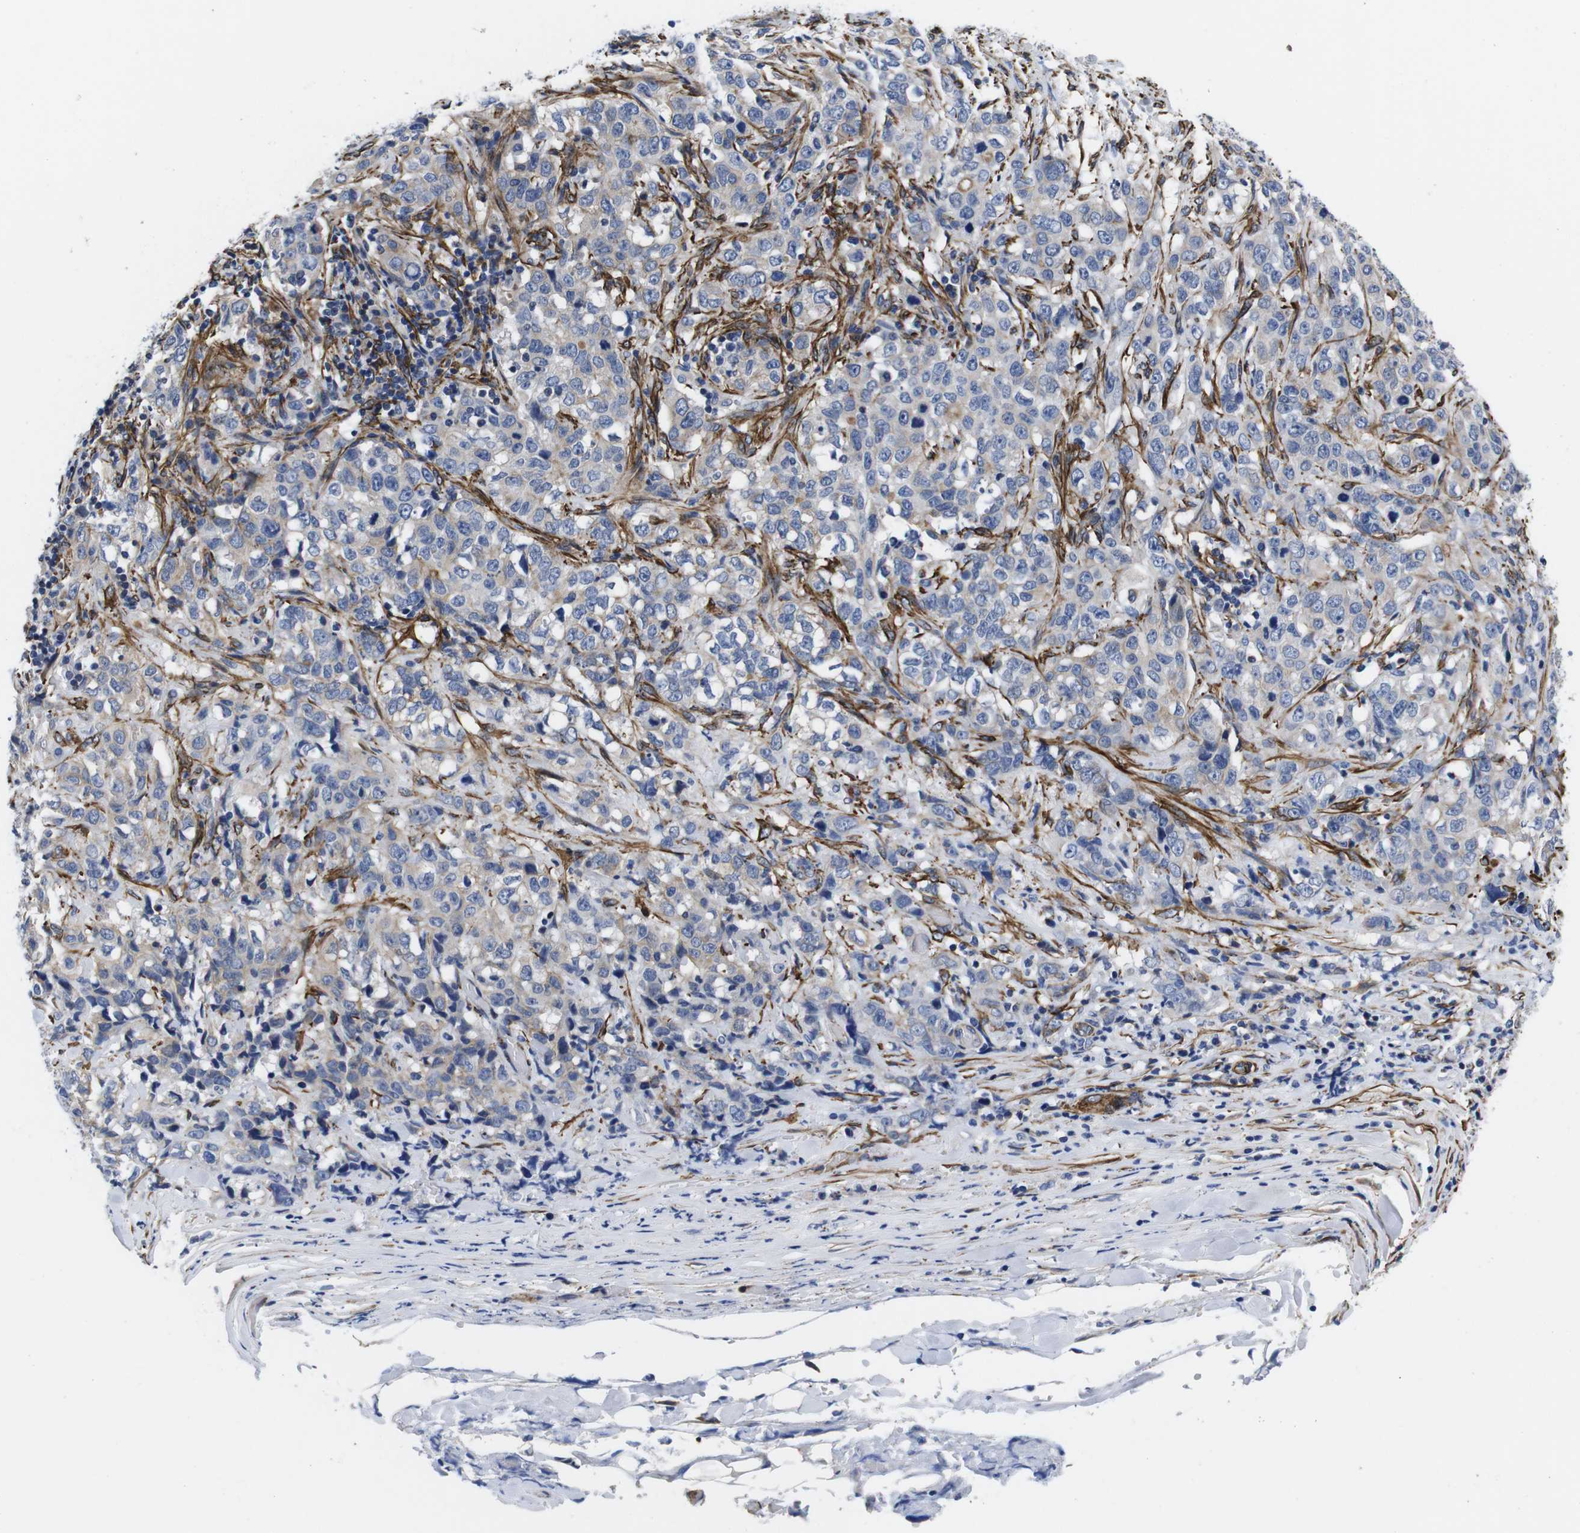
{"staining": {"intensity": "negative", "quantity": "none", "location": "none"}, "tissue": "stomach cancer", "cell_type": "Tumor cells", "image_type": "cancer", "snomed": [{"axis": "morphology", "description": "Adenocarcinoma, NOS"}, {"axis": "topography", "description": "Stomach"}], "caption": "Image shows no significant protein expression in tumor cells of stomach adenocarcinoma.", "gene": "WNT10A", "patient": {"sex": "male", "age": 48}}